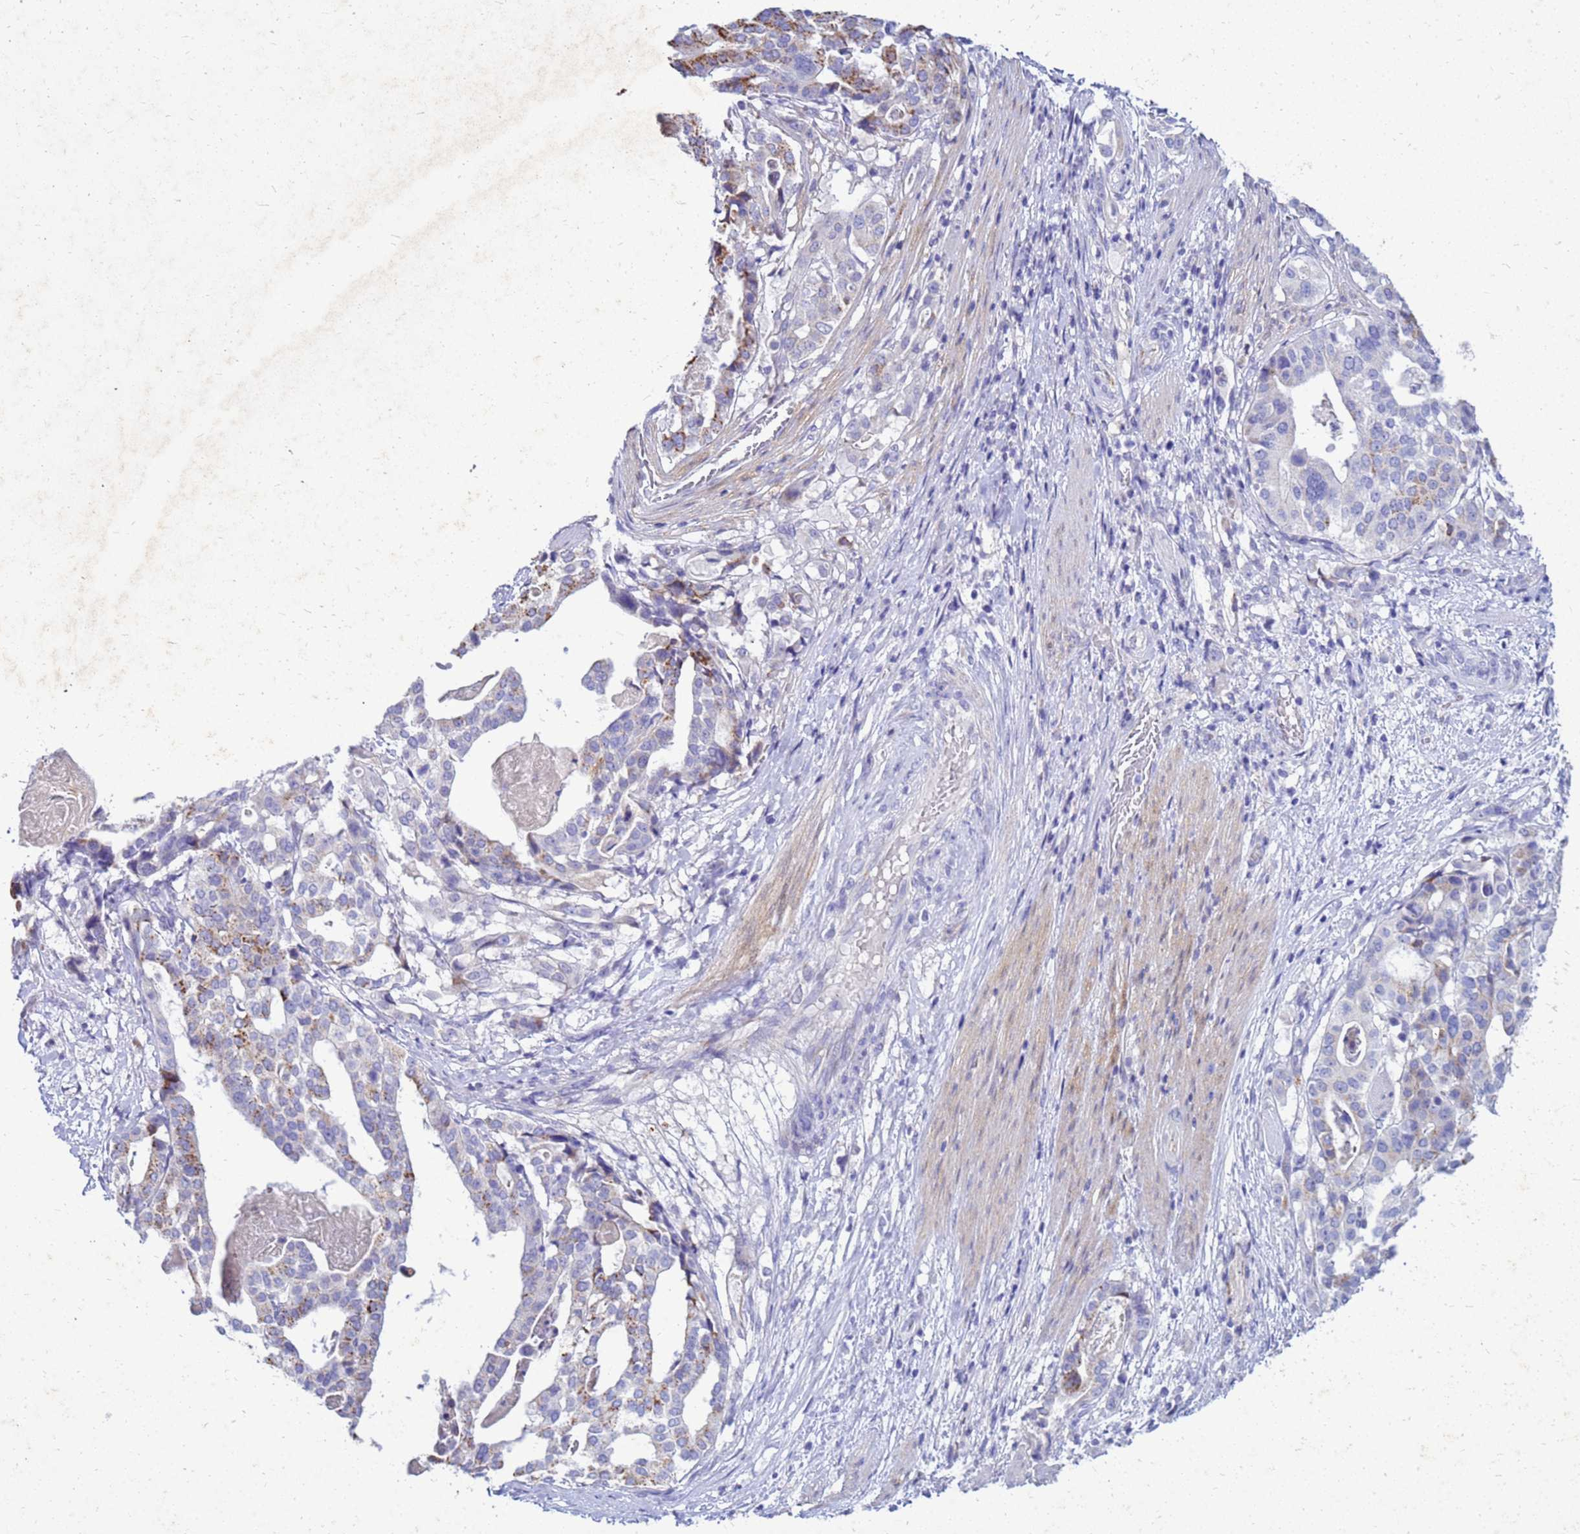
{"staining": {"intensity": "moderate", "quantity": "<25%", "location": "cytoplasmic/membranous"}, "tissue": "stomach cancer", "cell_type": "Tumor cells", "image_type": "cancer", "snomed": [{"axis": "morphology", "description": "Adenocarcinoma, NOS"}, {"axis": "topography", "description": "Stomach"}], "caption": "This photomicrograph demonstrates stomach adenocarcinoma stained with immunohistochemistry (IHC) to label a protein in brown. The cytoplasmic/membranous of tumor cells show moderate positivity for the protein. Nuclei are counter-stained blue.", "gene": "AKR1C1", "patient": {"sex": "male", "age": 48}}